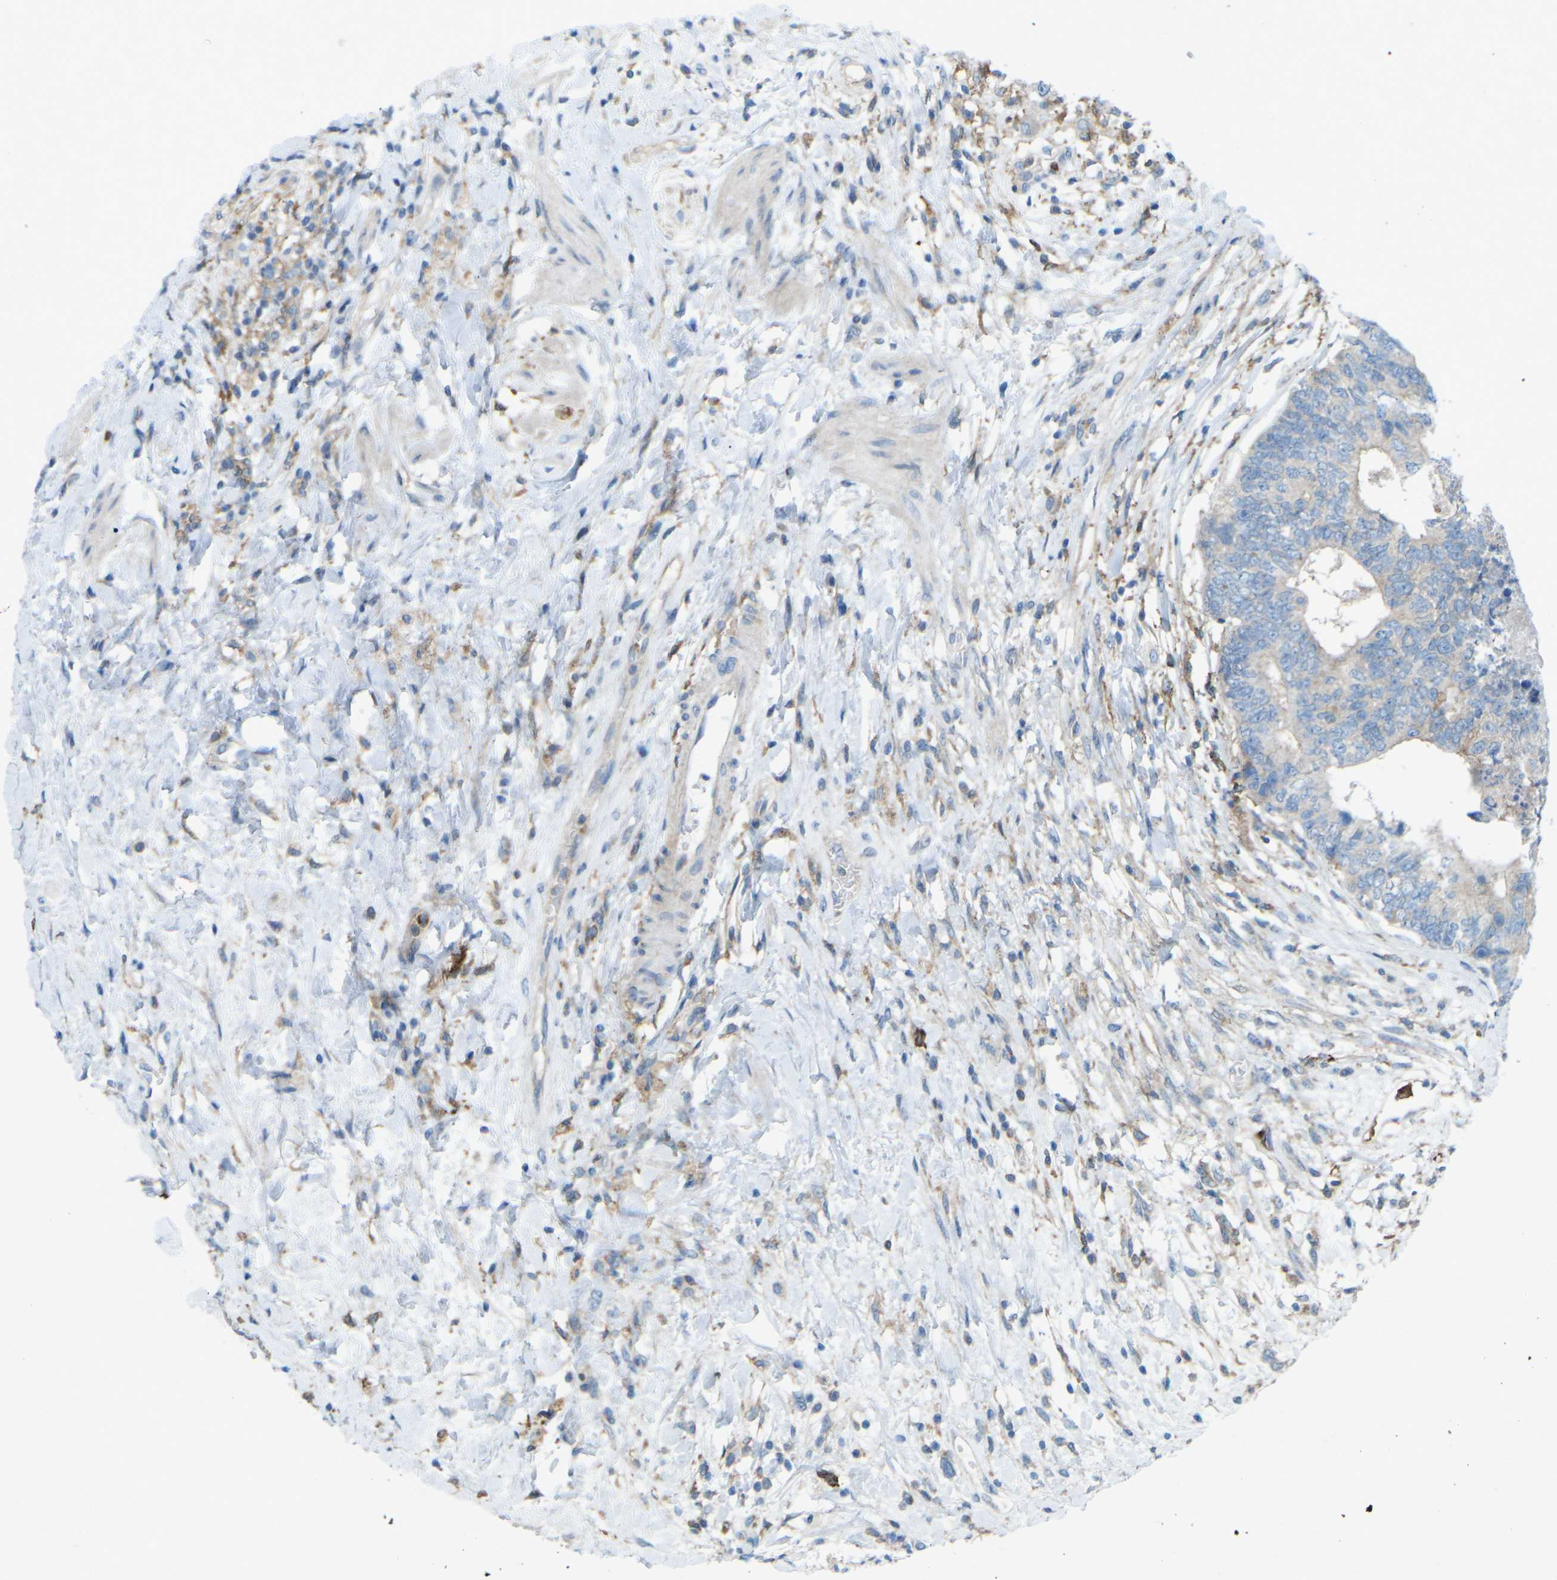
{"staining": {"intensity": "negative", "quantity": "none", "location": "none"}, "tissue": "colorectal cancer", "cell_type": "Tumor cells", "image_type": "cancer", "snomed": [{"axis": "morphology", "description": "Adenocarcinoma, NOS"}, {"axis": "topography", "description": "Rectum"}], "caption": "An IHC histopathology image of adenocarcinoma (colorectal) is shown. There is no staining in tumor cells of adenocarcinoma (colorectal). (DAB immunohistochemistry (IHC) visualized using brightfield microscopy, high magnification).", "gene": "STK11", "patient": {"sex": "male", "age": 51}}